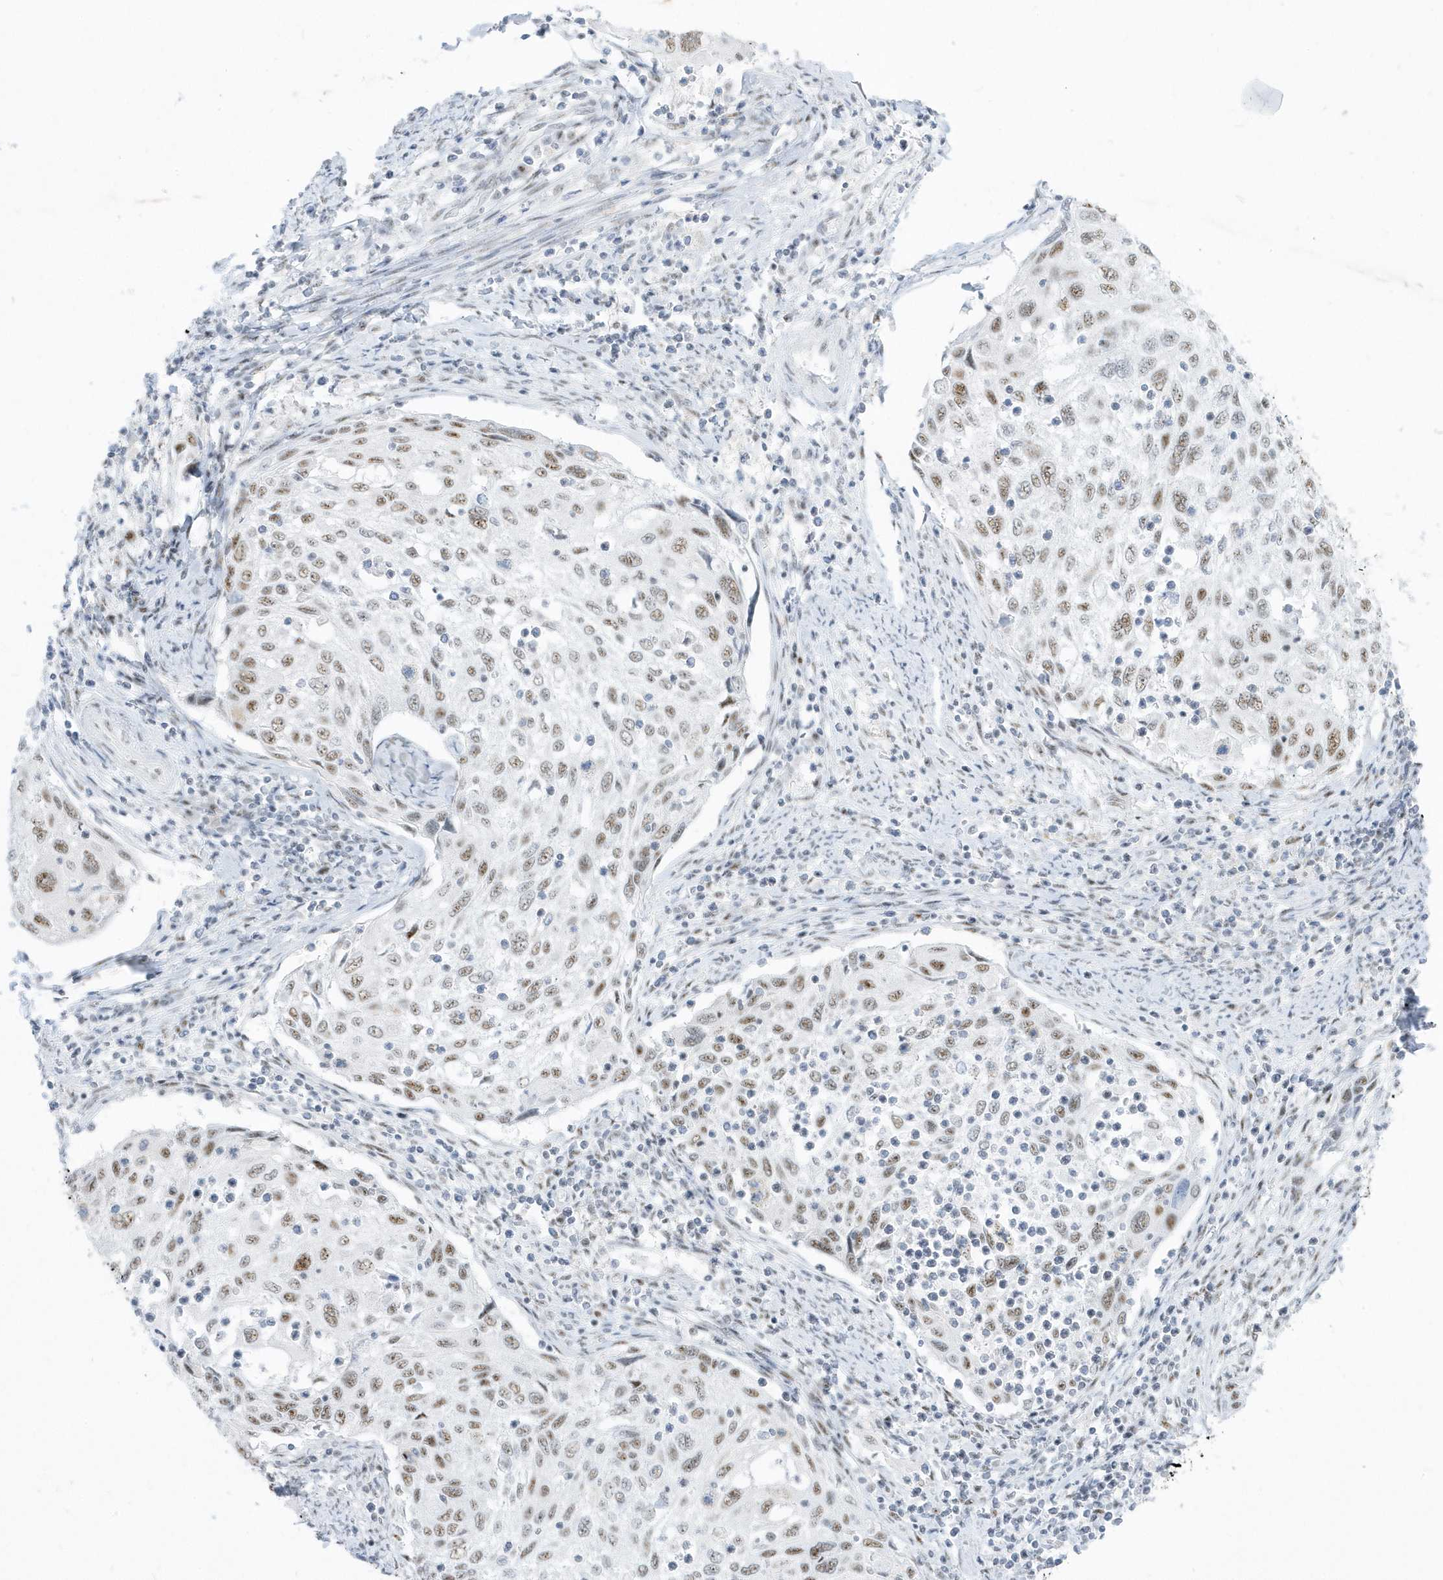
{"staining": {"intensity": "moderate", "quantity": ">75%", "location": "nuclear"}, "tissue": "cervical cancer", "cell_type": "Tumor cells", "image_type": "cancer", "snomed": [{"axis": "morphology", "description": "Squamous cell carcinoma, NOS"}, {"axis": "topography", "description": "Cervix"}], "caption": "A brown stain shows moderate nuclear positivity of a protein in cervical cancer (squamous cell carcinoma) tumor cells.", "gene": "PLEKHN1", "patient": {"sex": "female", "age": 70}}